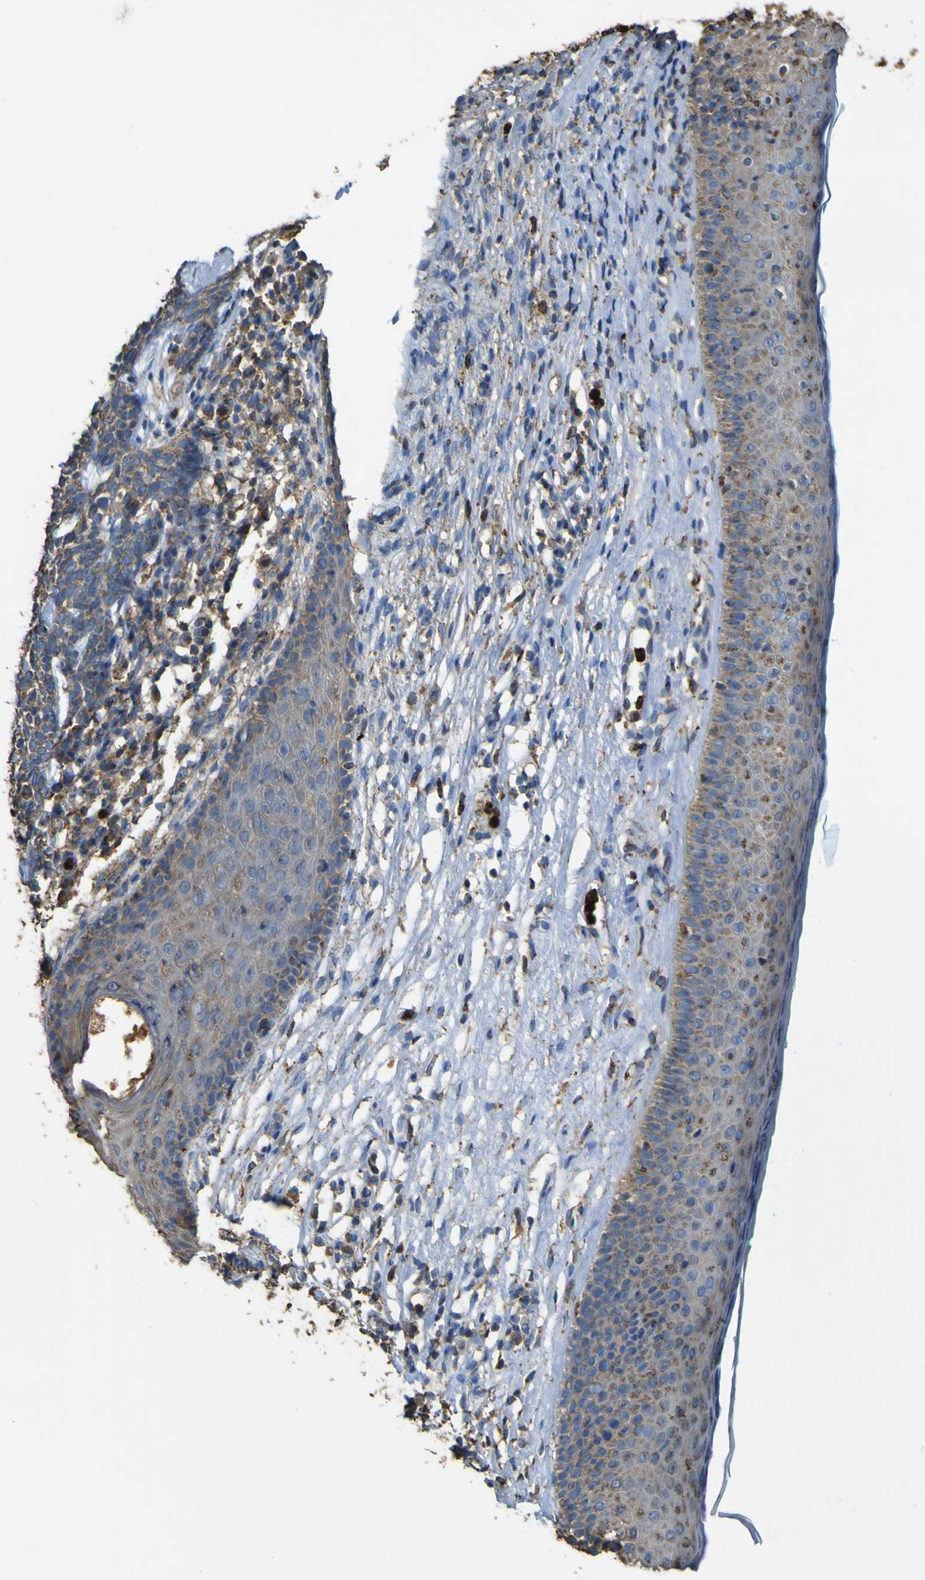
{"staining": {"intensity": "strong", "quantity": "25%-75%", "location": "cytoplasmic/membranous"}, "tissue": "skin cancer", "cell_type": "Tumor cells", "image_type": "cancer", "snomed": [{"axis": "morphology", "description": "Basal cell carcinoma"}, {"axis": "topography", "description": "Skin"}], "caption": "DAB (3,3'-diaminobenzidine) immunohistochemical staining of human skin cancer (basal cell carcinoma) displays strong cytoplasmic/membranous protein positivity in approximately 25%-75% of tumor cells. (Stains: DAB in brown, nuclei in blue, Microscopy: brightfield microscopy at high magnification).", "gene": "ACSL3", "patient": {"sex": "female", "age": 84}}